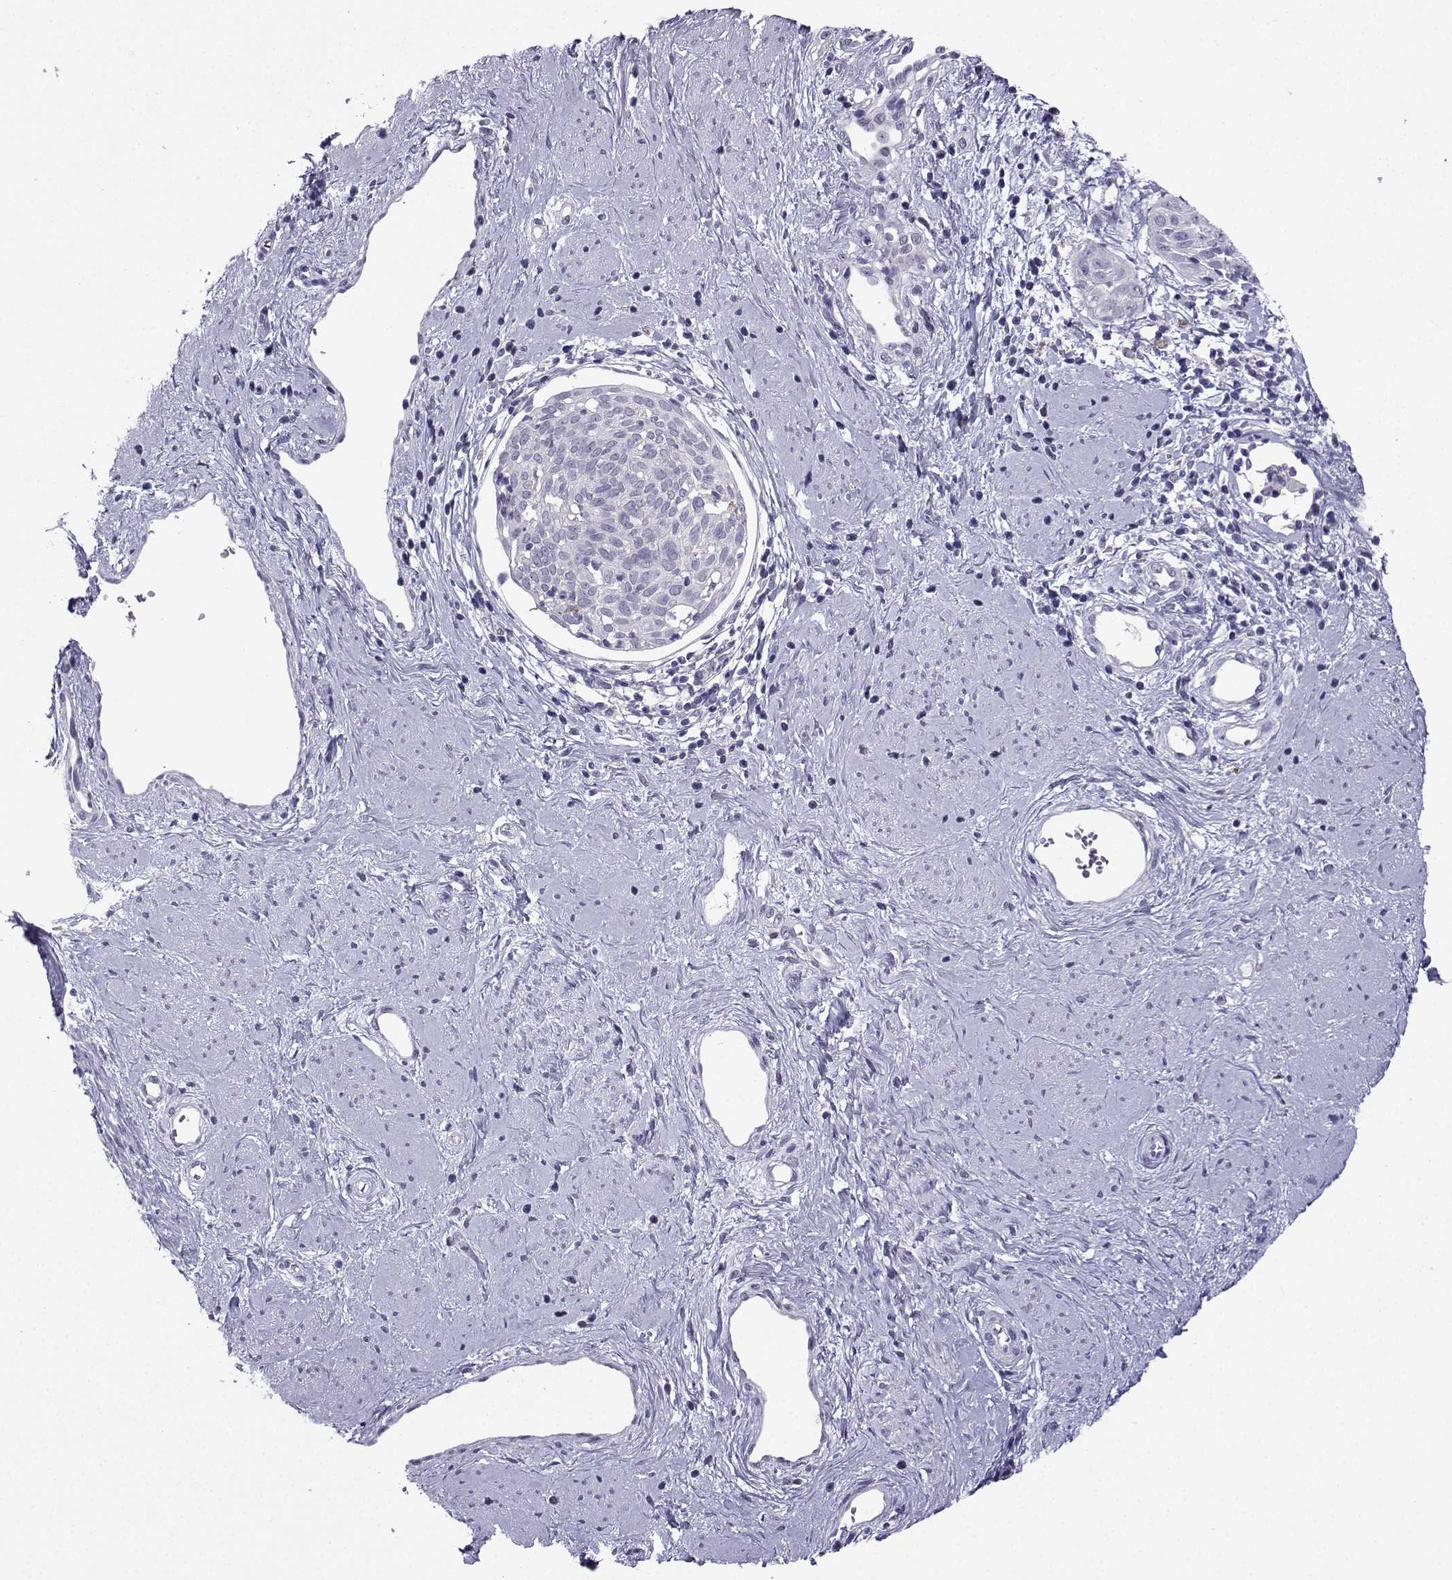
{"staining": {"intensity": "negative", "quantity": "none", "location": "none"}, "tissue": "cervical cancer", "cell_type": "Tumor cells", "image_type": "cancer", "snomed": [{"axis": "morphology", "description": "Squamous cell carcinoma, NOS"}, {"axis": "topography", "description": "Cervix"}], "caption": "Immunohistochemical staining of human cervical squamous cell carcinoma exhibits no significant staining in tumor cells. The staining is performed using DAB (3,3'-diaminobenzidine) brown chromogen with nuclei counter-stained in using hematoxylin.", "gene": "TBR1", "patient": {"sex": "female", "age": 39}}